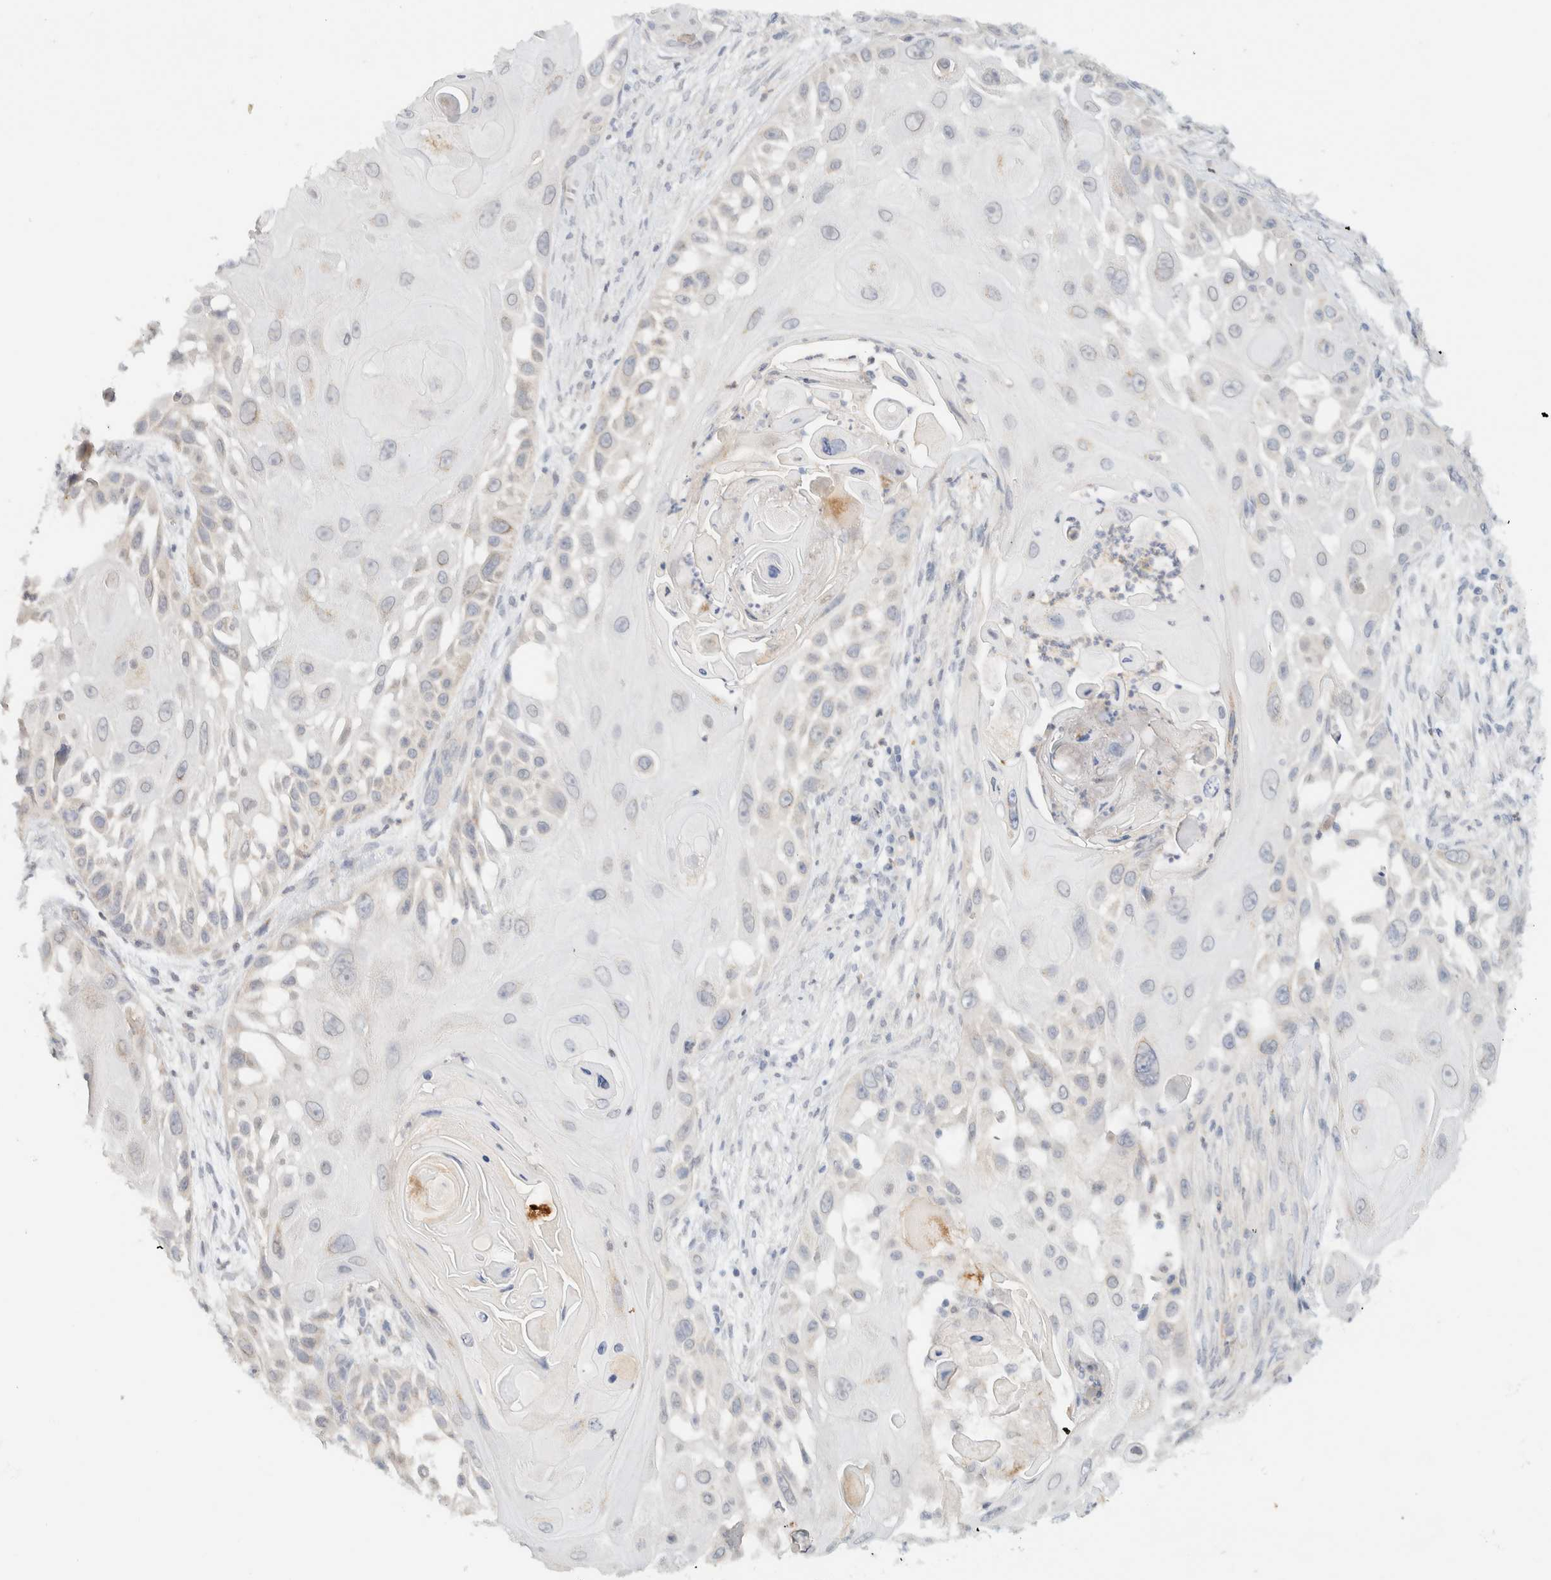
{"staining": {"intensity": "negative", "quantity": "none", "location": "none"}, "tissue": "skin cancer", "cell_type": "Tumor cells", "image_type": "cancer", "snomed": [{"axis": "morphology", "description": "Squamous cell carcinoma, NOS"}, {"axis": "topography", "description": "Skin"}], "caption": "Tumor cells are negative for protein expression in human skin cancer.", "gene": "TNK1", "patient": {"sex": "female", "age": 44}}